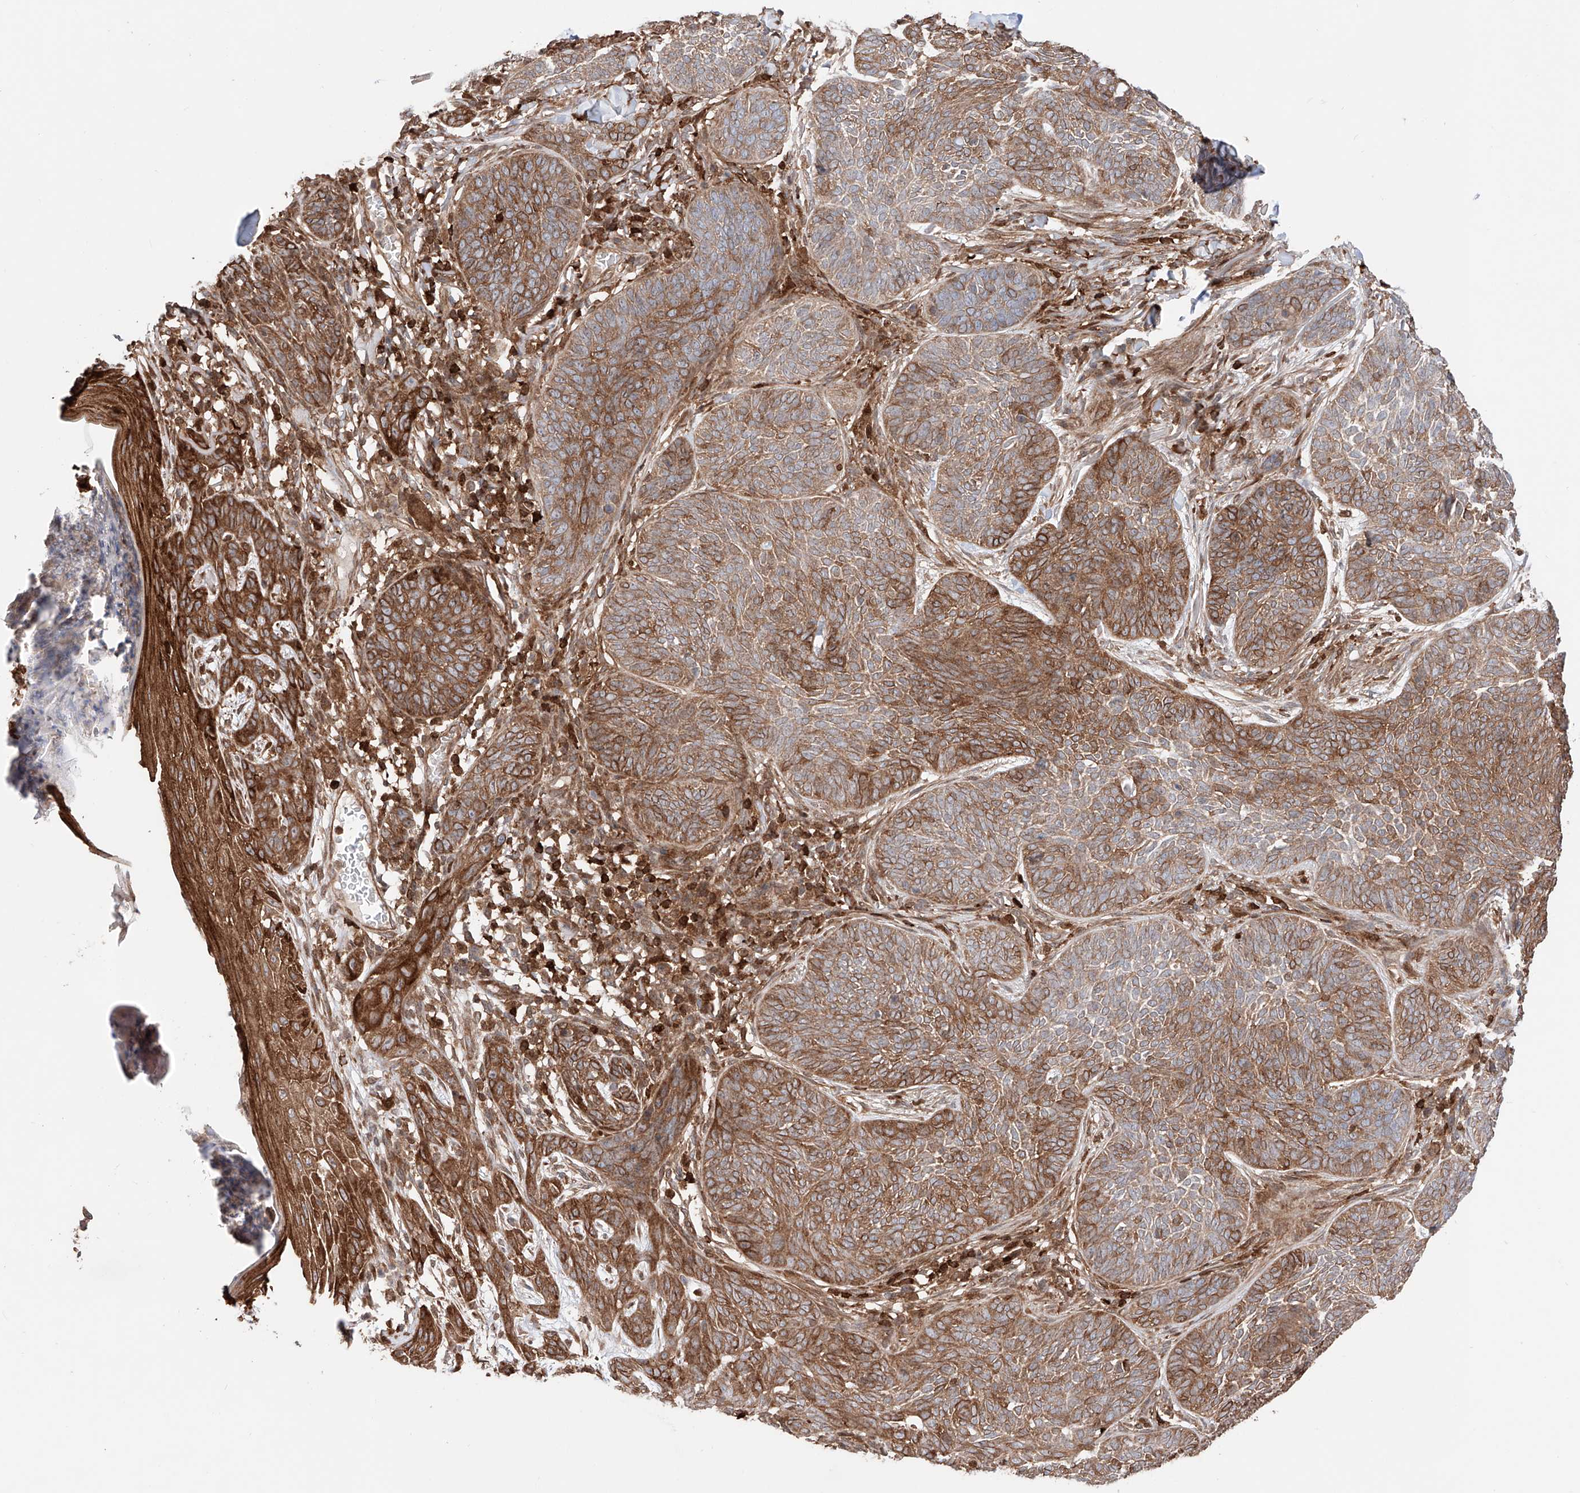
{"staining": {"intensity": "moderate", "quantity": ">75%", "location": "cytoplasmic/membranous"}, "tissue": "skin cancer", "cell_type": "Tumor cells", "image_type": "cancer", "snomed": [{"axis": "morphology", "description": "Basal cell carcinoma"}, {"axis": "topography", "description": "Skin"}], "caption": "Approximately >75% of tumor cells in human skin cancer (basal cell carcinoma) display moderate cytoplasmic/membranous protein positivity as visualized by brown immunohistochemical staining.", "gene": "IGSF22", "patient": {"sex": "male", "age": 85}}